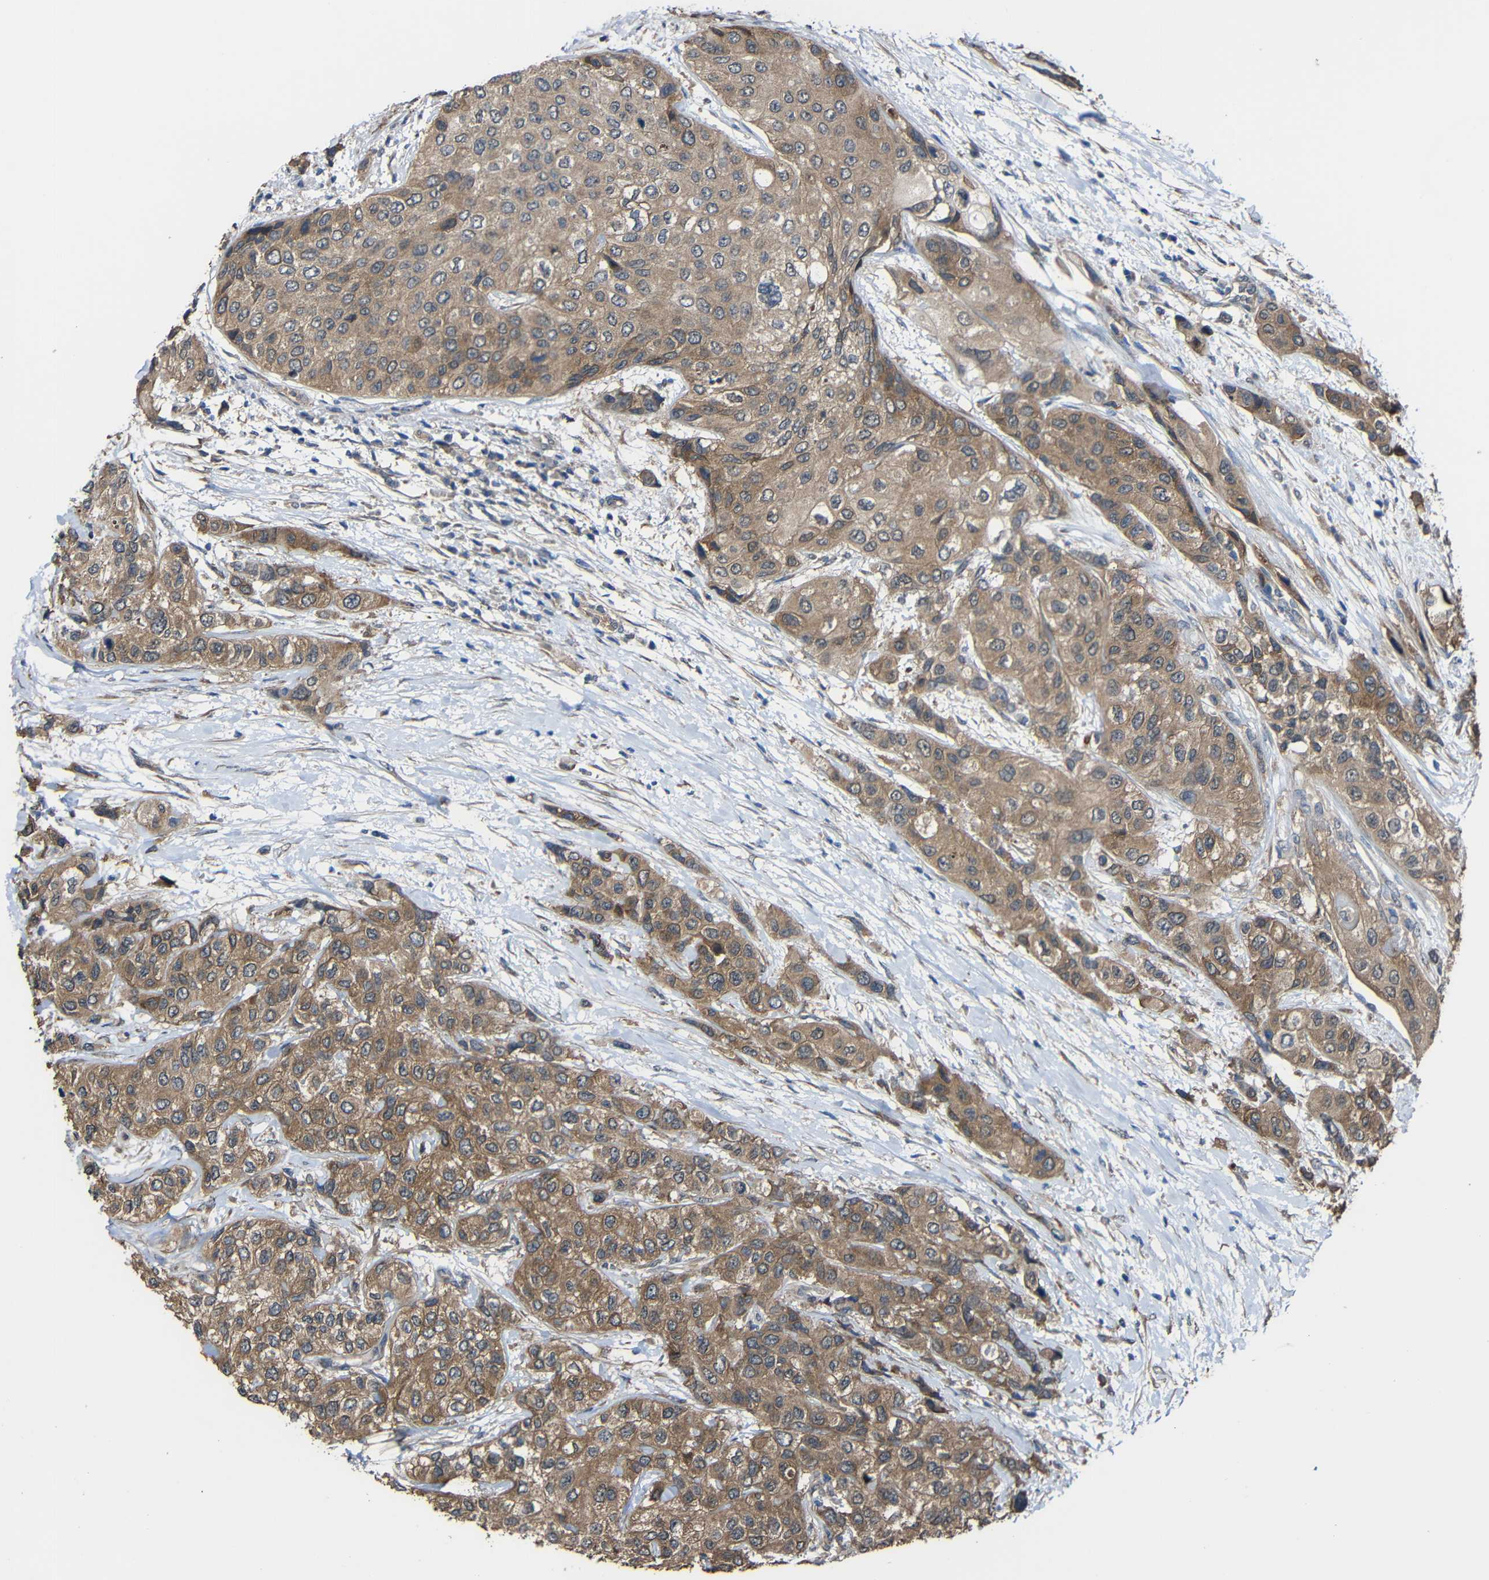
{"staining": {"intensity": "moderate", "quantity": ">75%", "location": "cytoplasmic/membranous"}, "tissue": "urothelial cancer", "cell_type": "Tumor cells", "image_type": "cancer", "snomed": [{"axis": "morphology", "description": "Urothelial carcinoma, High grade"}, {"axis": "topography", "description": "Urinary bladder"}], "caption": "The image reveals a brown stain indicating the presence of a protein in the cytoplasmic/membranous of tumor cells in urothelial cancer.", "gene": "CHST9", "patient": {"sex": "female", "age": 56}}